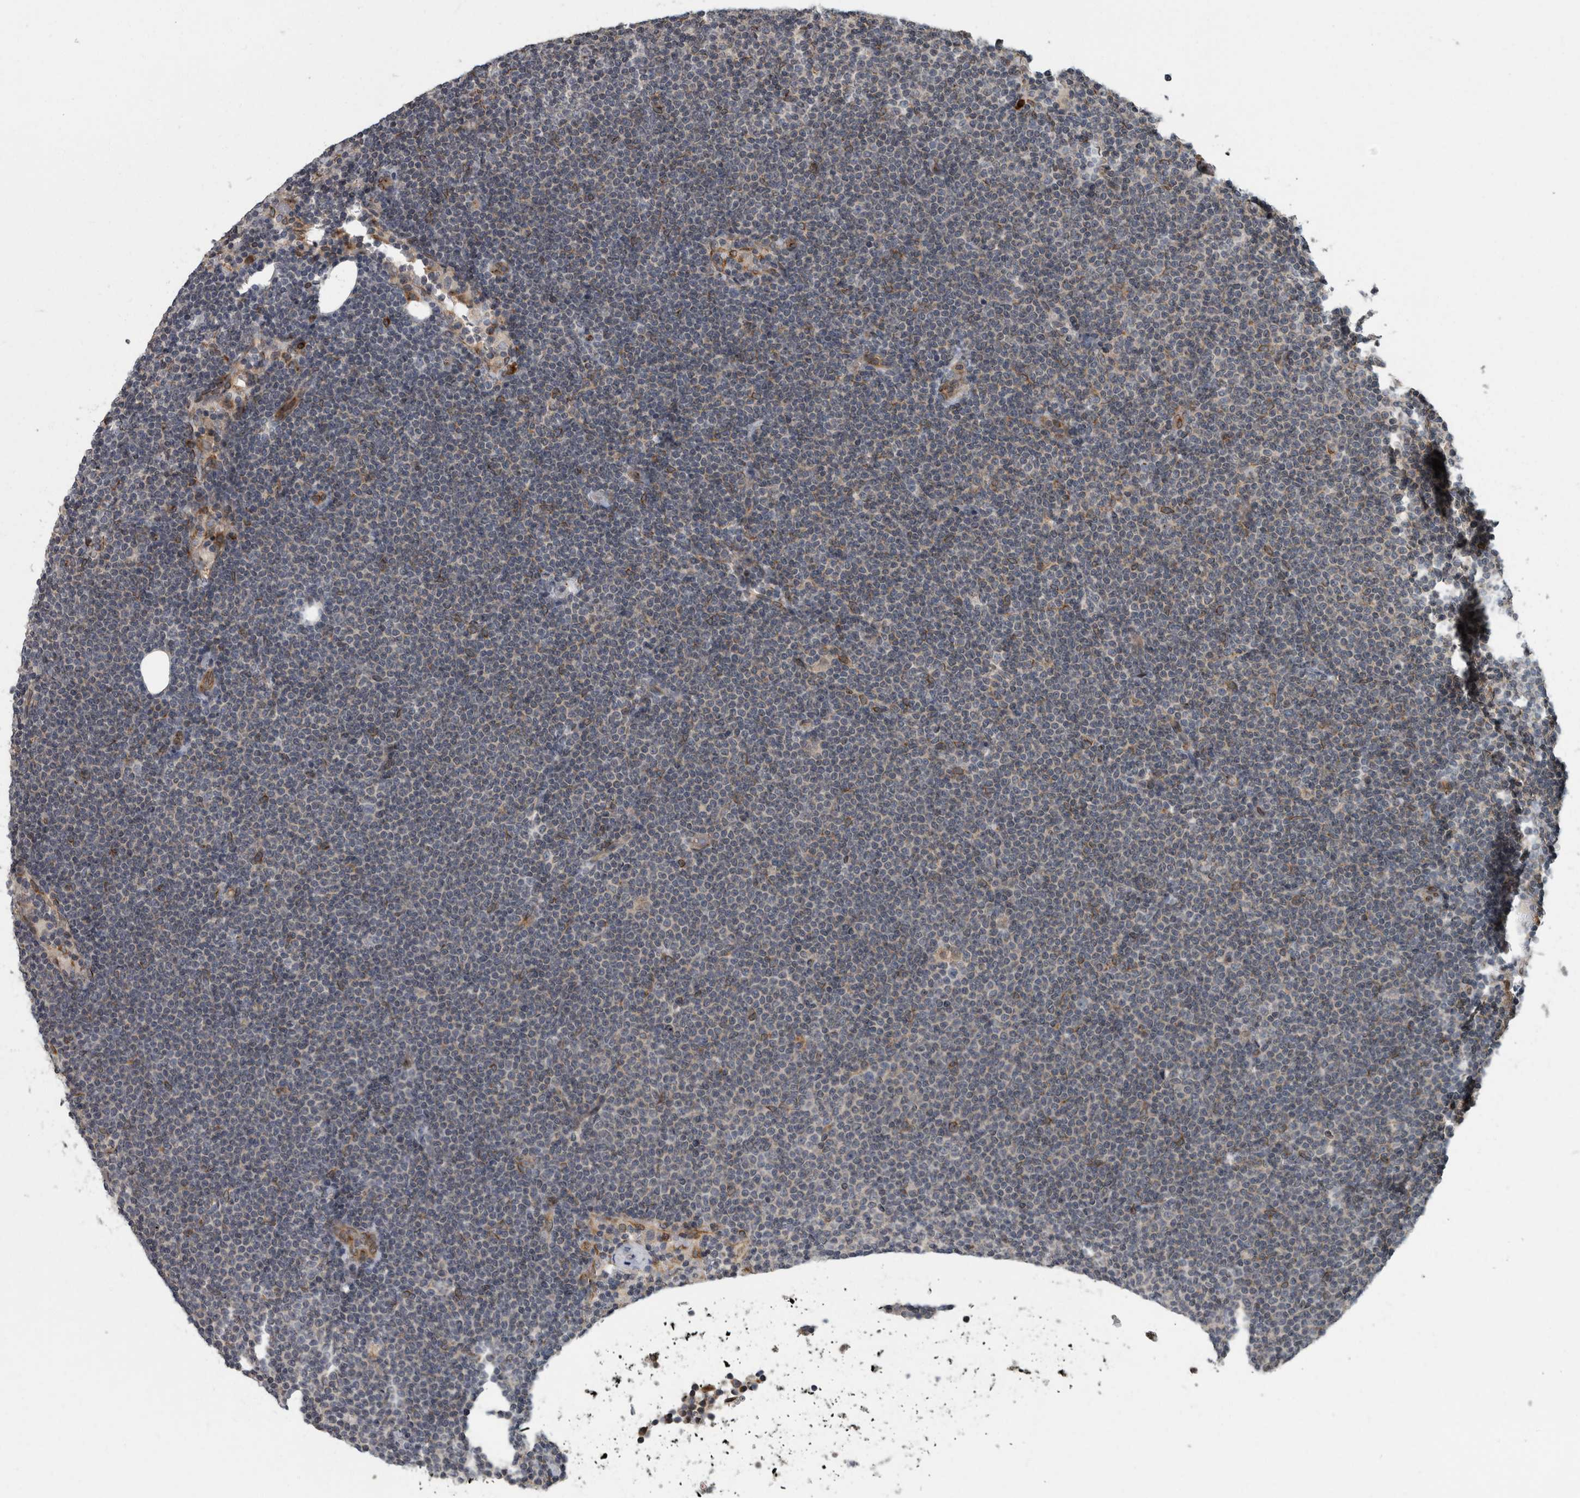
{"staining": {"intensity": "weak", "quantity": "<25%", "location": "cytoplasmic/membranous"}, "tissue": "lymphoma", "cell_type": "Tumor cells", "image_type": "cancer", "snomed": [{"axis": "morphology", "description": "Malignant lymphoma, non-Hodgkin's type, Low grade"}, {"axis": "topography", "description": "Lymph node"}], "caption": "Immunohistochemistry (IHC) of lymphoma reveals no expression in tumor cells.", "gene": "LMAN2L", "patient": {"sex": "female", "age": 53}}